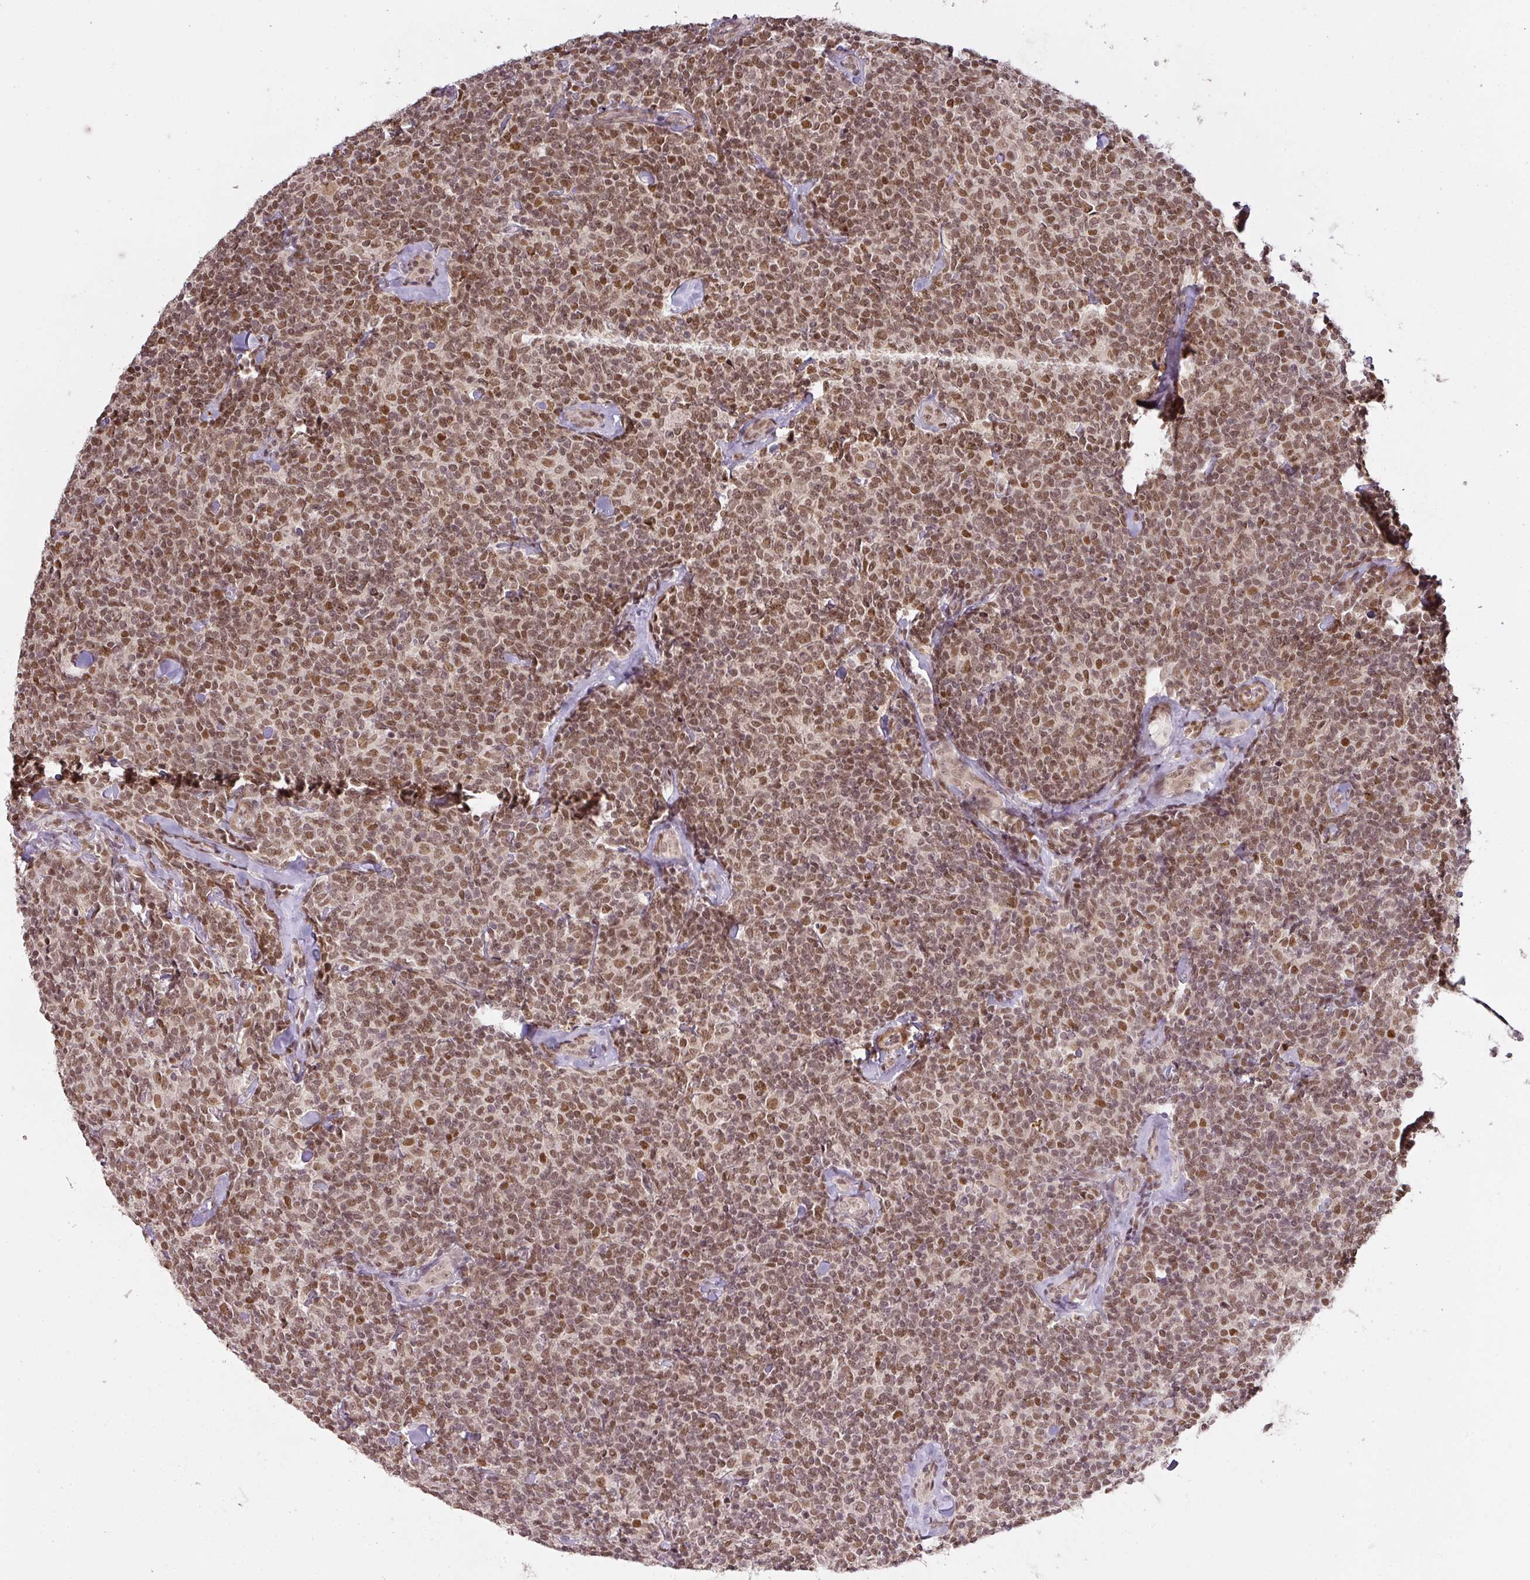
{"staining": {"intensity": "moderate", "quantity": ">75%", "location": "nuclear"}, "tissue": "lymphoma", "cell_type": "Tumor cells", "image_type": "cancer", "snomed": [{"axis": "morphology", "description": "Malignant lymphoma, non-Hodgkin's type, Low grade"}, {"axis": "topography", "description": "Lymph node"}], "caption": "Brown immunohistochemical staining in lymphoma exhibits moderate nuclear positivity in approximately >75% of tumor cells. (IHC, brightfield microscopy, high magnification).", "gene": "GPRIN2", "patient": {"sex": "female", "age": 56}}